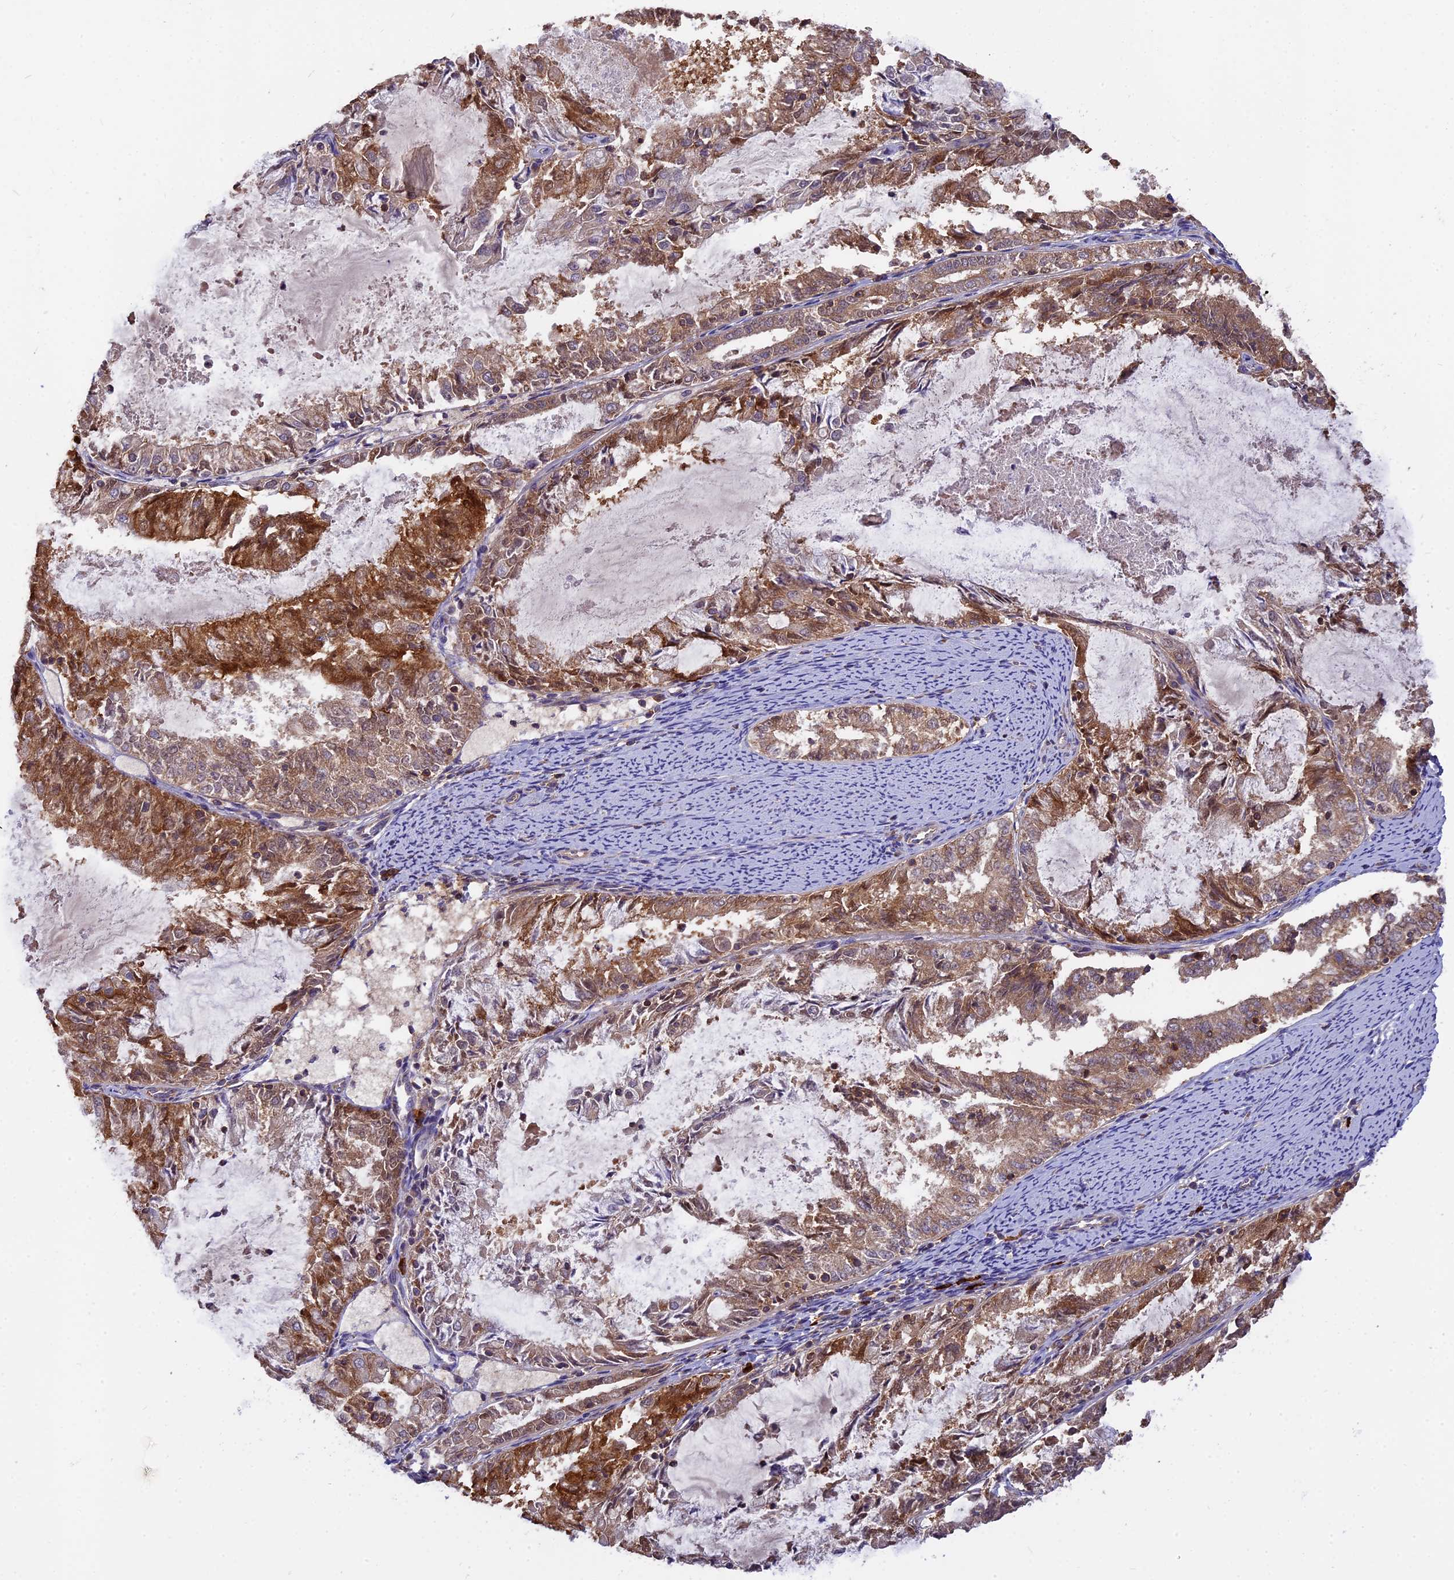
{"staining": {"intensity": "moderate", "quantity": ">75%", "location": "cytoplasmic/membranous"}, "tissue": "endometrial cancer", "cell_type": "Tumor cells", "image_type": "cancer", "snomed": [{"axis": "morphology", "description": "Adenocarcinoma, NOS"}, {"axis": "topography", "description": "Endometrium"}], "caption": "The histopathology image demonstrates immunohistochemical staining of adenocarcinoma (endometrial). There is moderate cytoplasmic/membranous staining is present in approximately >75% of tumor cells.", "gene": "MYO9B", "patient": {"sex": "female", "age": 57}}